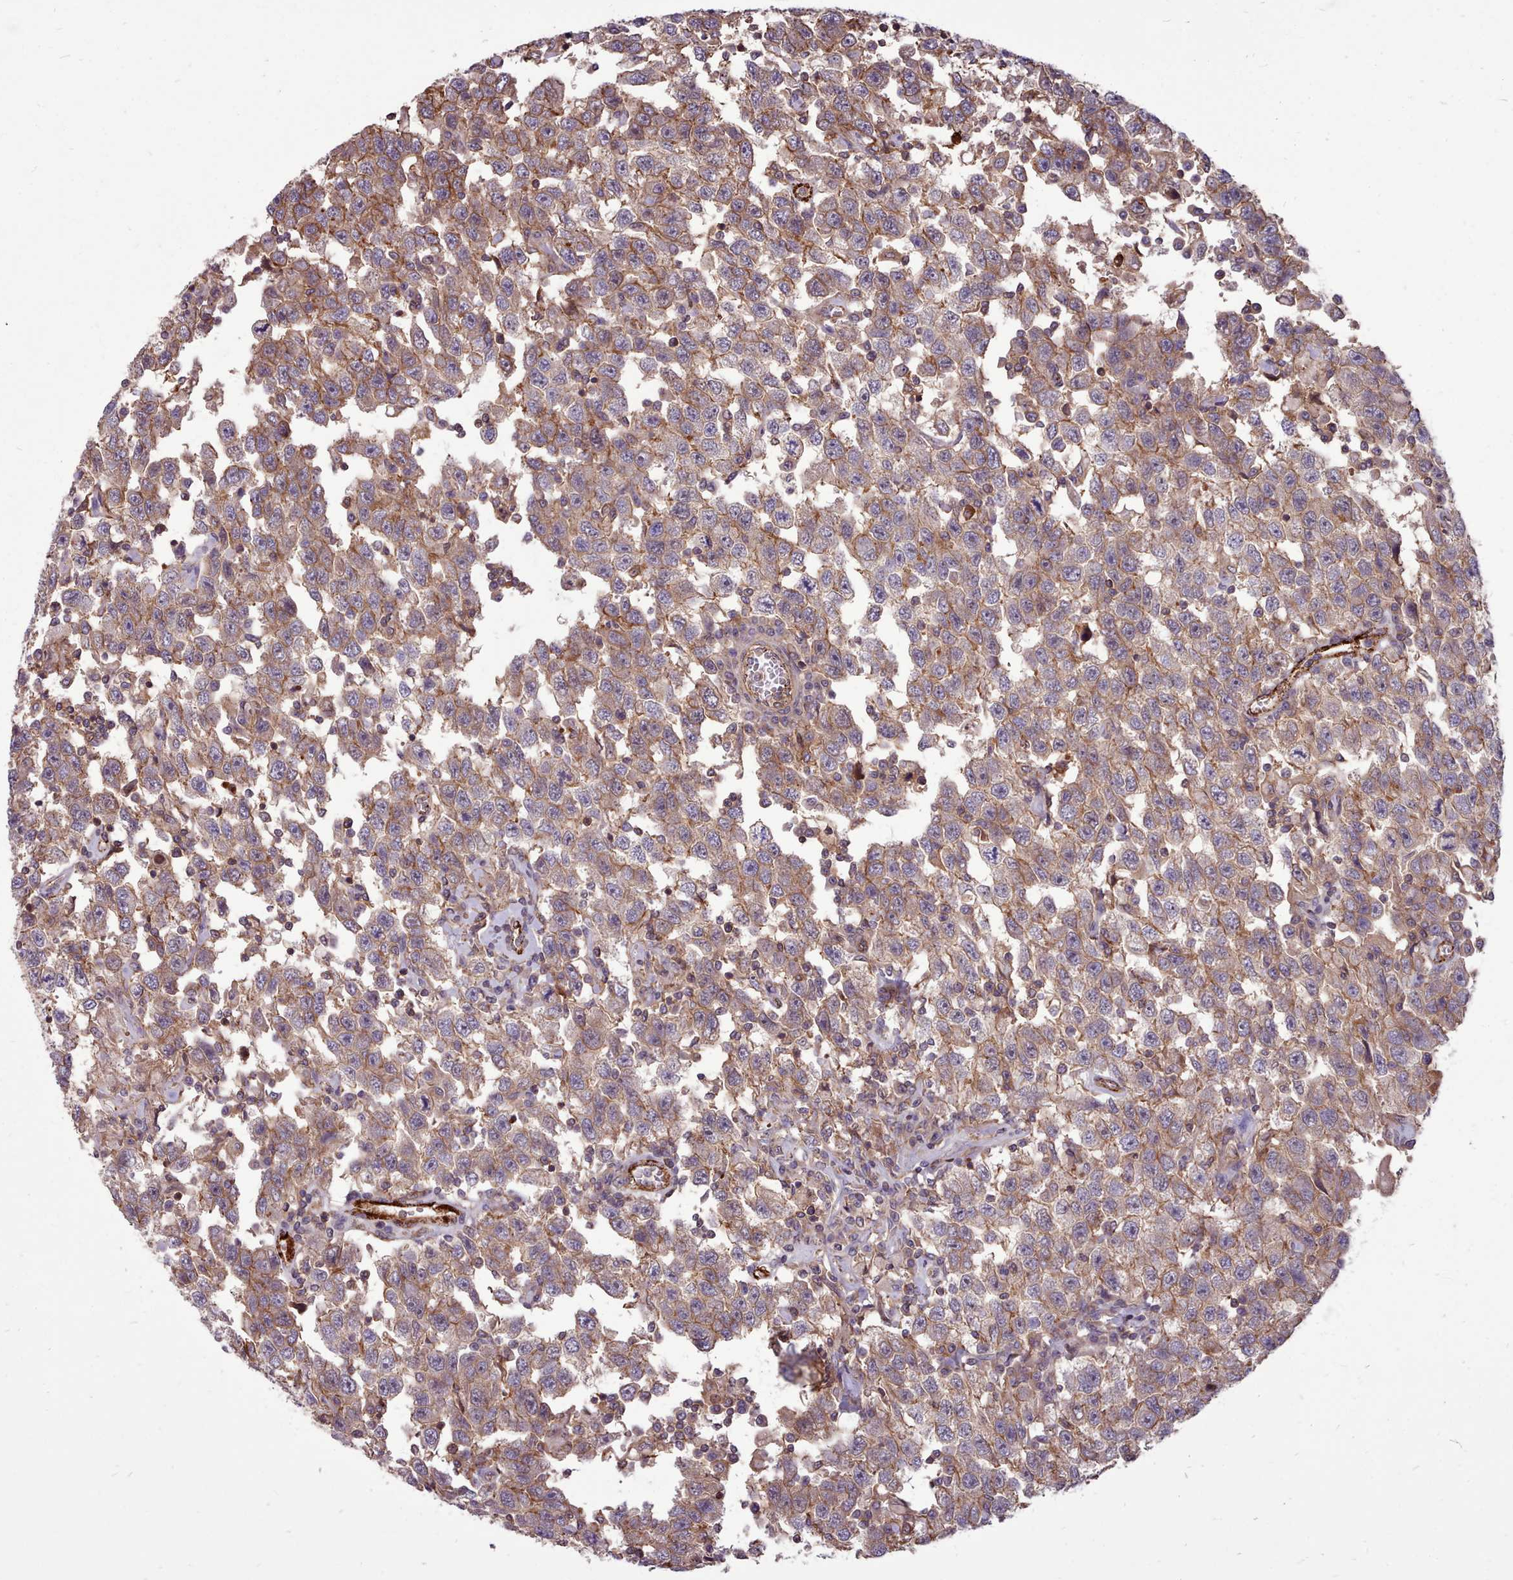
{"staining": {"intensity": "weak", "quantity": ">75%", "location": "cytoplasmic/membranous"}, "tissue": "testis cancer", "cell_type": "Tumor cells", "image_type": "cancer", "snomed": [{"axis": "morphology", "description": "Seminoma, NOS"}, {"axis": "topography", "description": "Testis"}], "caption": "Immunohistochemical staining of human testis cancer (seminoma) exhibits weak cytoplasmic/membranous protein staining in approximately >75% of tumor cells.", "gene": "STUB1", "patient": {"sex": "male", "age": 41}}